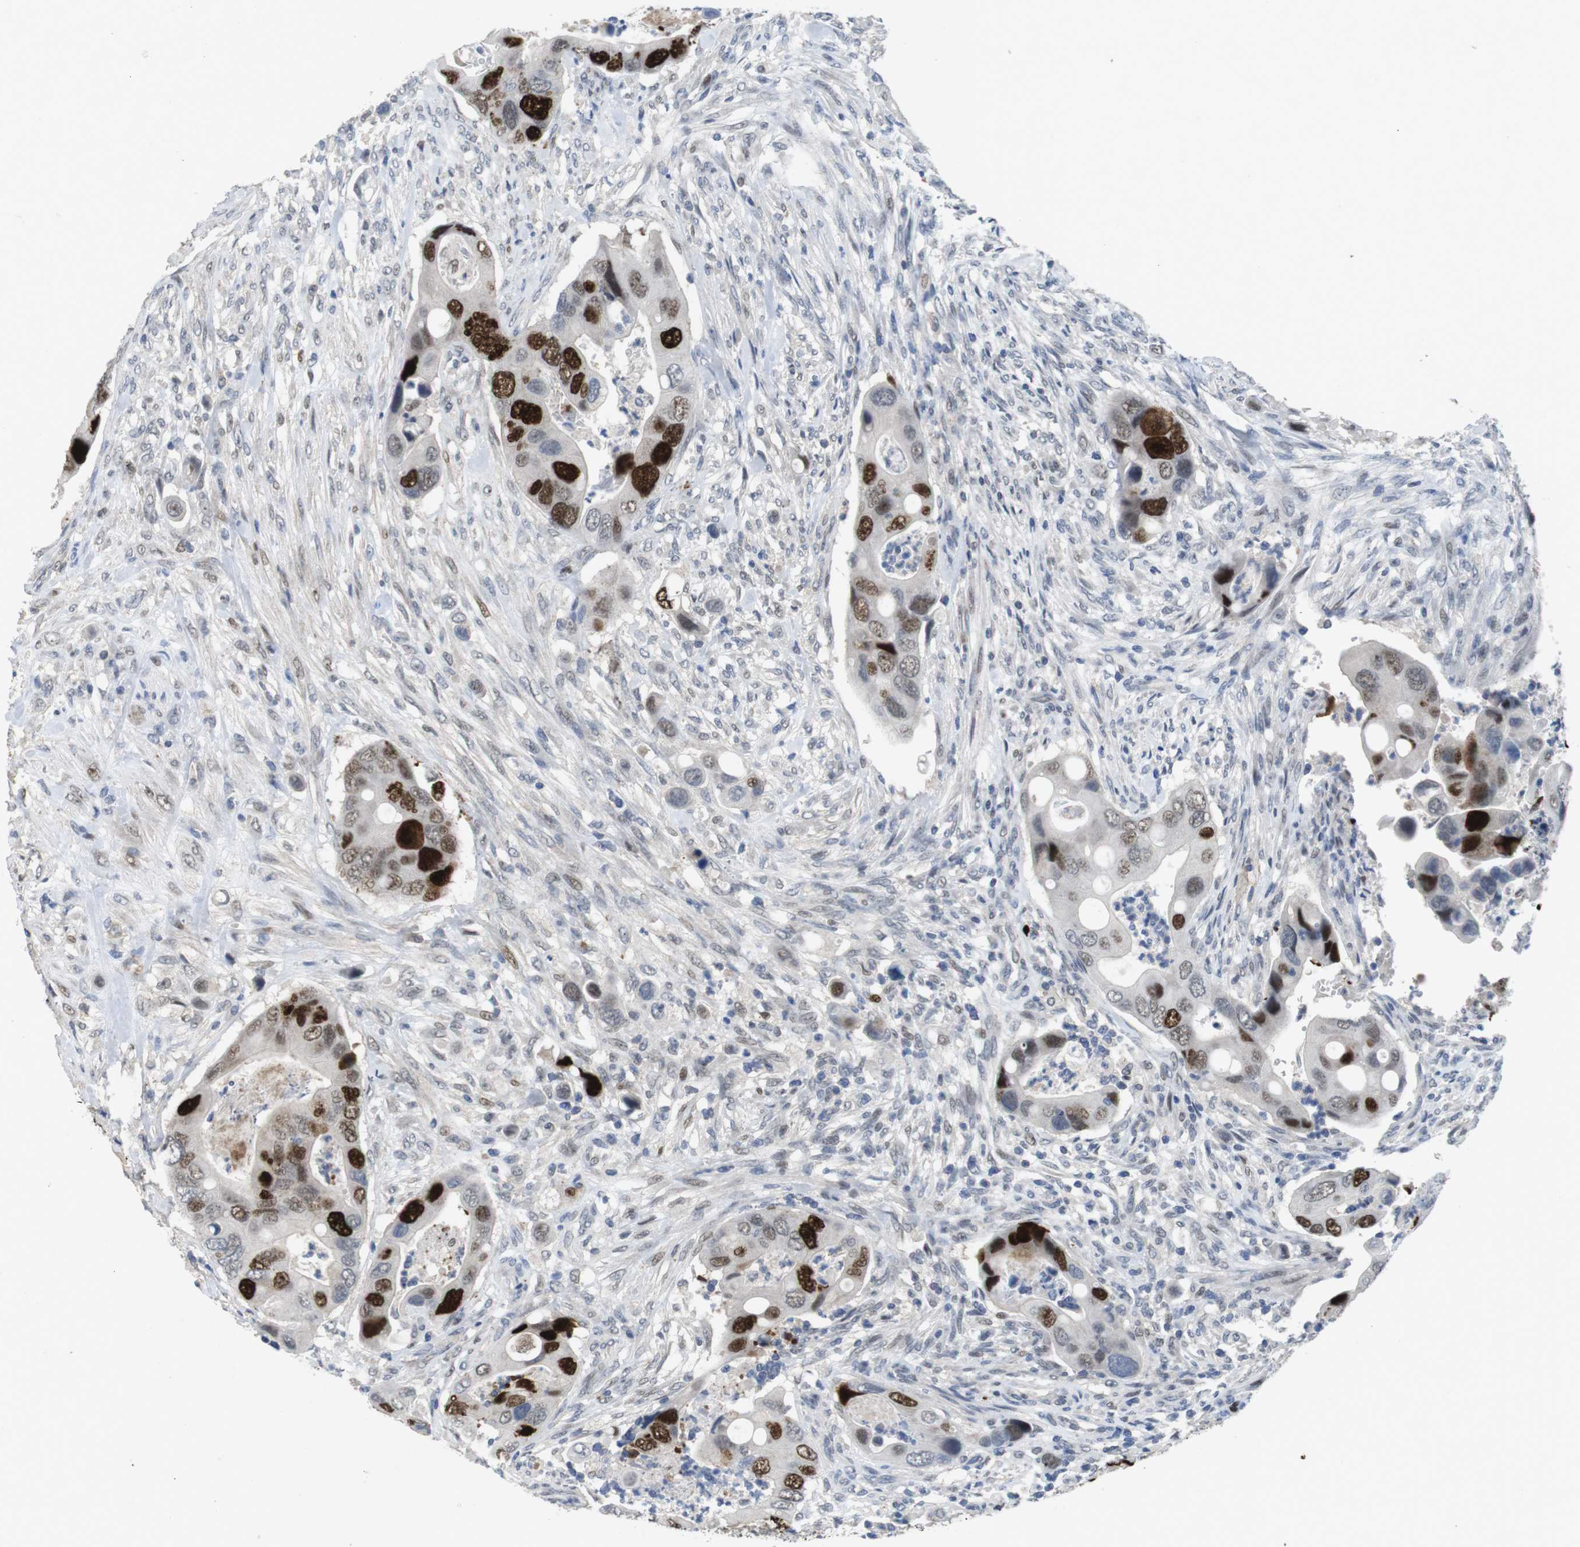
{"staining": {"intensity": "strong", "quantity": ">75%", "location": "nuclear"}, "tissue": "colorectal cancer", "cell_type": "Tumor cells", "image_type": "cancer", "snomed": [{"axis": "morphology", "description": "Adenocarcinoma, NOS"}, {"axis": "topography", "description": "Rectum"}], "caption": "This is a micrograph of IHC staining of adenocarcinoma (colorectal), which shows strong positivity in the nuclear of tumor cells.", "gene": "KPNA2", "patient": {"sex": "female", "age": 57}}